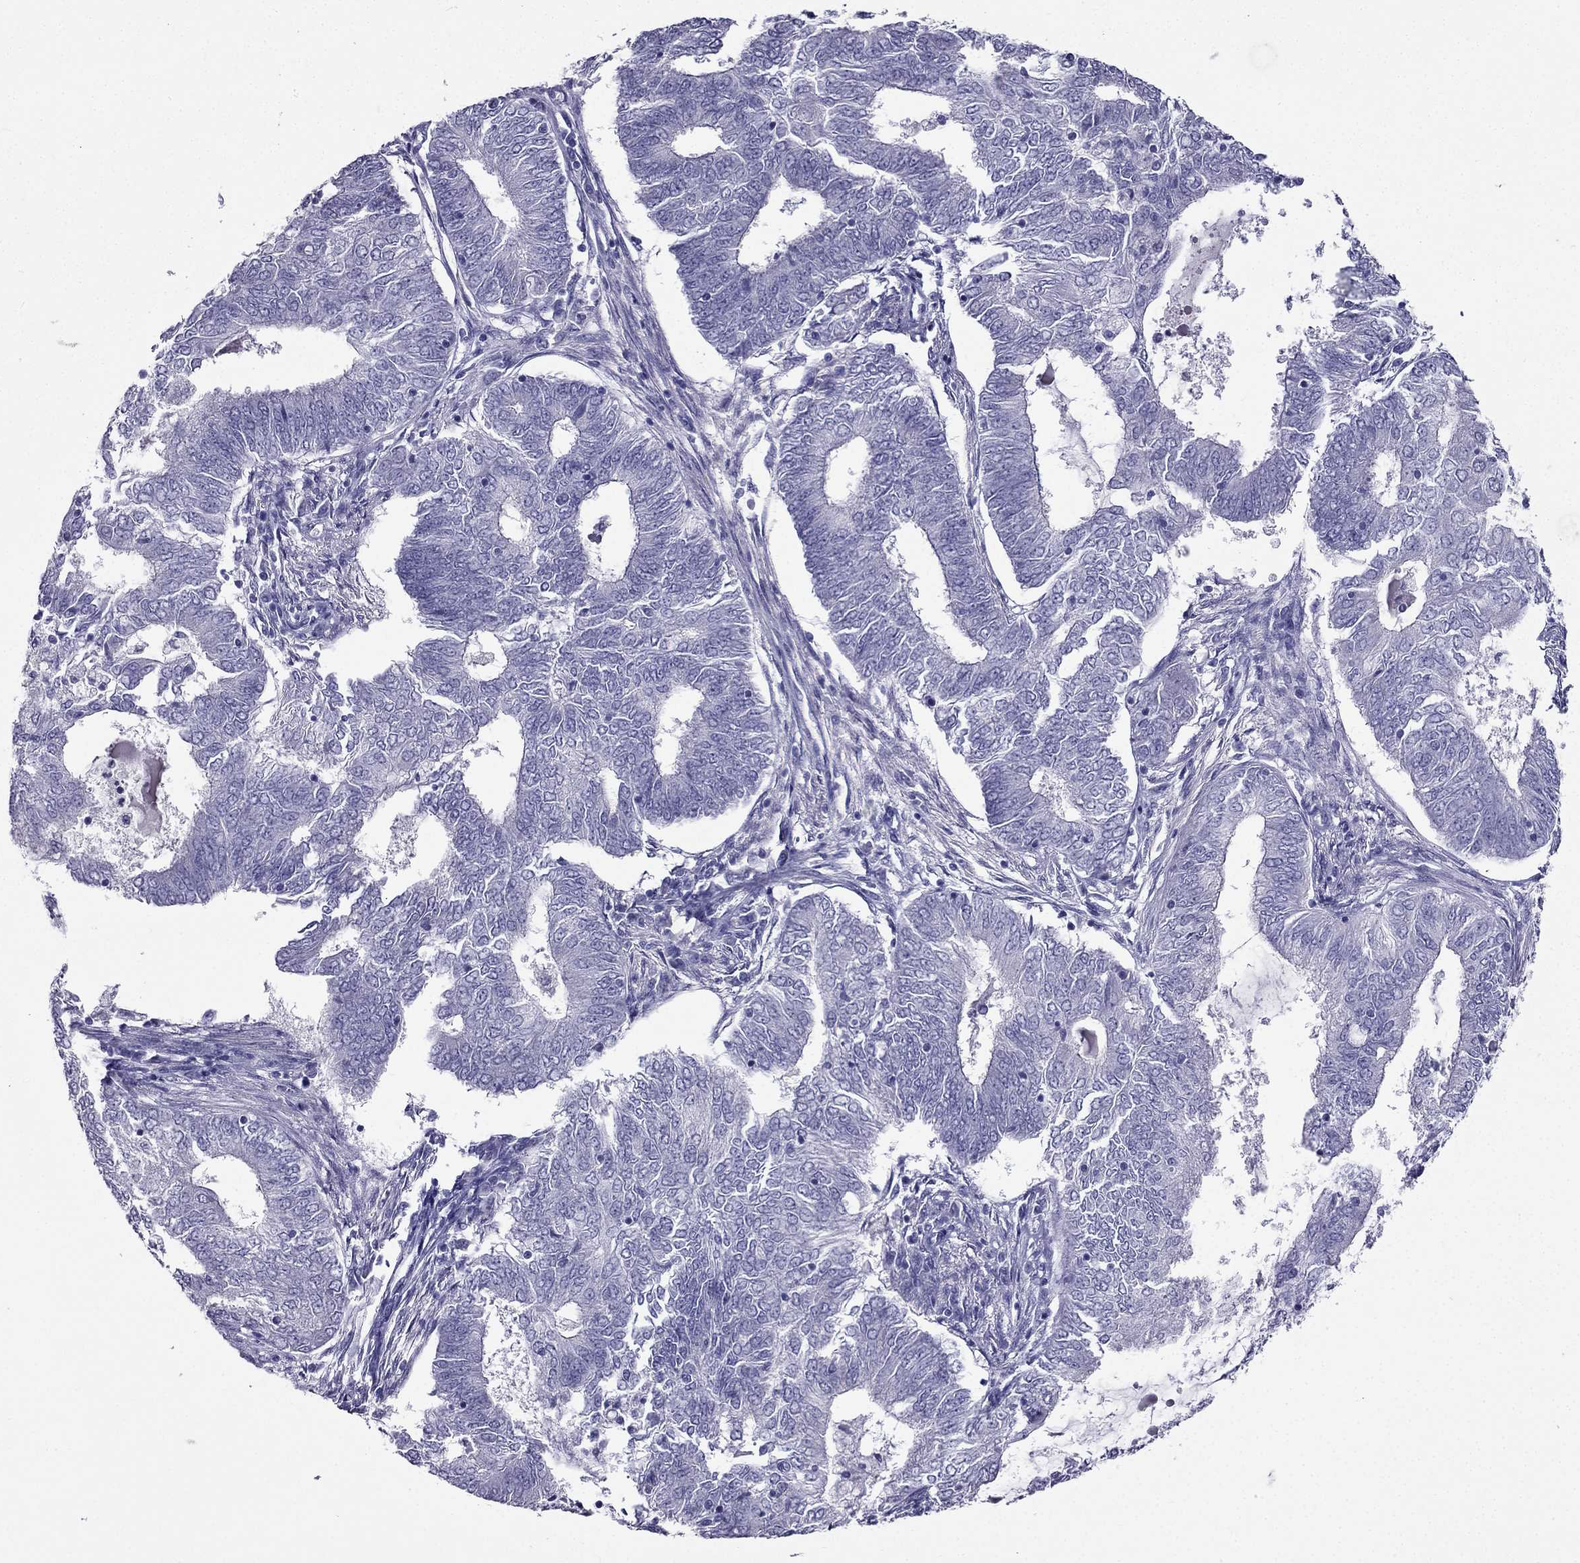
{"staining": {"intensity": "negative", "quantity": "none", "location": "none"}, "tissue": "endometrial cancer", "cell_type": "Tumor cells", "image_type": "cancer", "snomed": [{"axis": "morphology", "description": "Adenocarcinoma, NOS"}, {"axis": "topography", "description": "Endometrium"}], "caption": "Immunohistochemical staining of human adenocarcinoma (endometrial) displays no significant expression in tumor cells.", "gene": "ZNF541", "patient": {"sex": "female", "age": 62}}